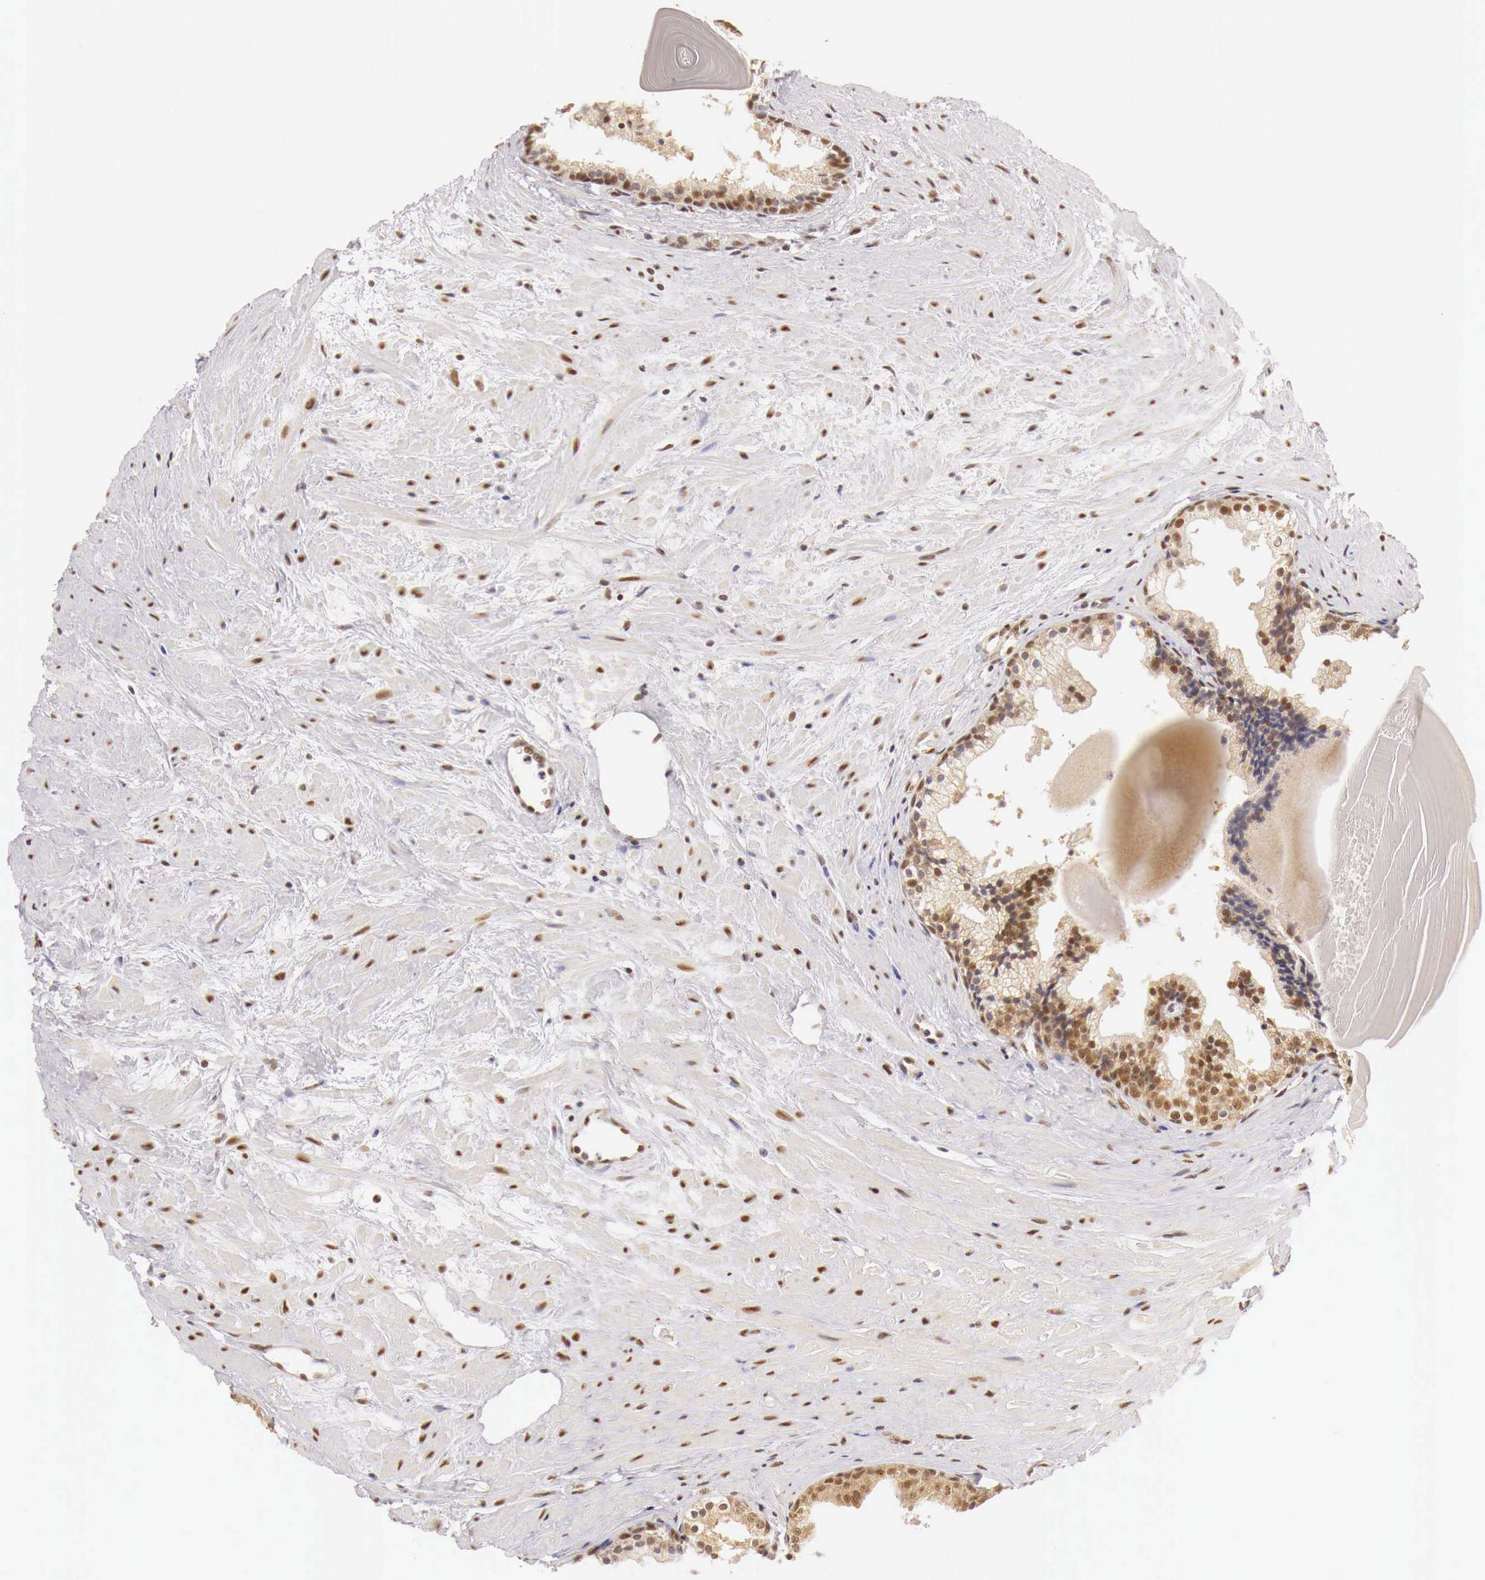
{"staining": {"intensity": "moderate", "quantity": ">75%", "location": "cytoplasmic/membranous,nuclear"}, "tissue": "prostate", "cell_type": "Glandular cells", "image_type": "normal", "snomed": [{"axis": "morphology", "description": "Normal tissue, NOS"}, {"axis": "topography", "description": "Prostate"}], "caption": "Normal prostate was stained to show a protein in brown. There is medium levels of moderate cytoplasmic/membranous,nuclear expression in approximately >75% of glandular cells. The staining is performed using DAB brown chromogen to label protein expression. The nuclei are counter-stained blue using hematoxylin.", "gene": "GPKOW", "patient": {"sex": "male", "age": 65}}